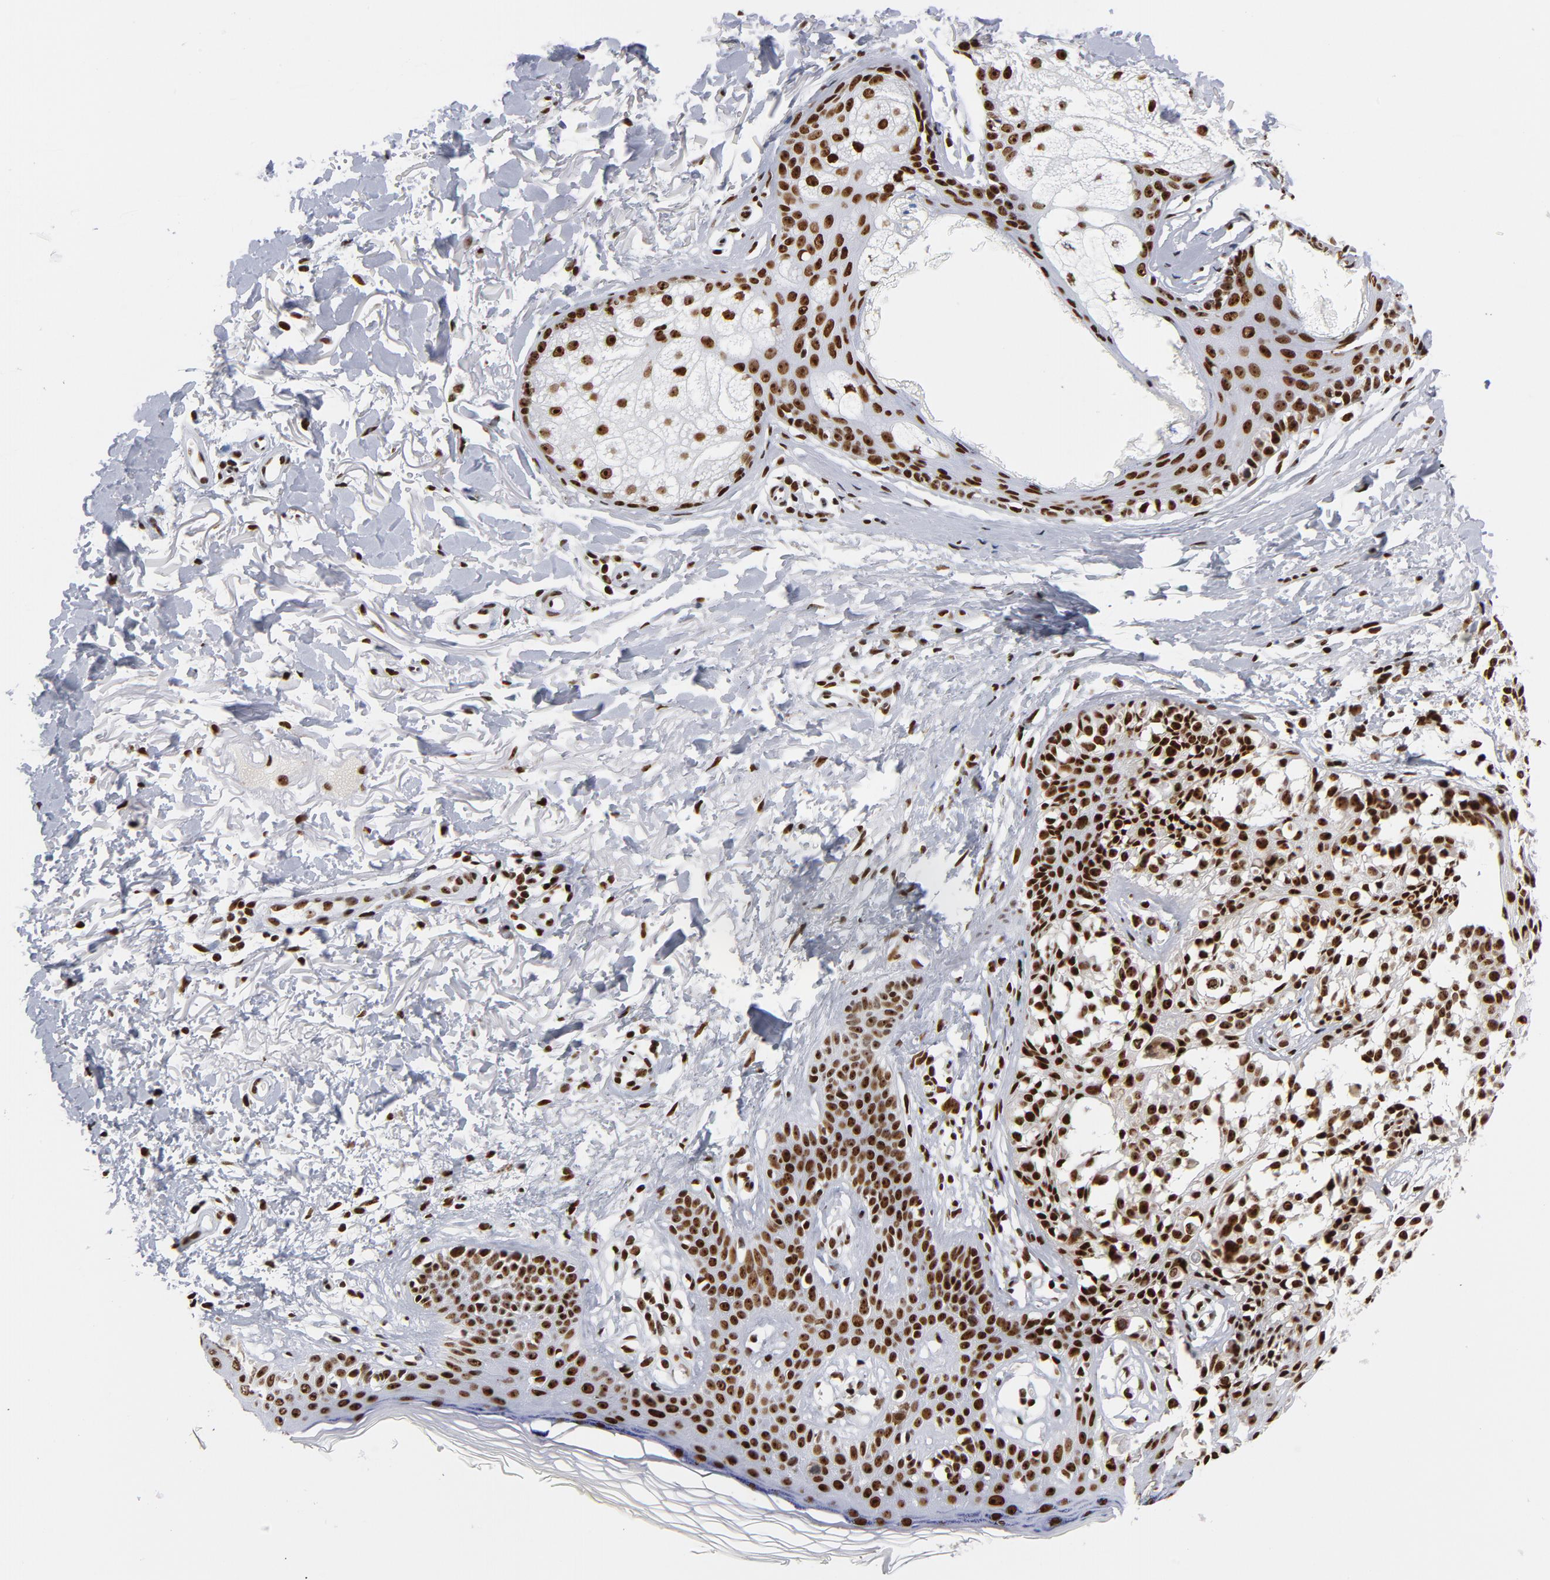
{"staining": {"intensity": "strong", "quantity": ">75%", "location": "nuclear"}, "tissue": "melanoma", "cell_type": "Tumor cells", "image_type": "cancer", "snomed": [{"axis": "morphology", "description": "Malignant melanoma, NOS"}, {"axis": "topography", "description": "Skin"}], "caption": "This photomicrograph demonstrates melanoma stained with IHC to label a protein in brown. The nuclear of tumor cells show strong positivity for the protein. Nuclei are counter-stained blue.", "gene": "TOP2B", "patient": {"sex": "male", "age": 76}}